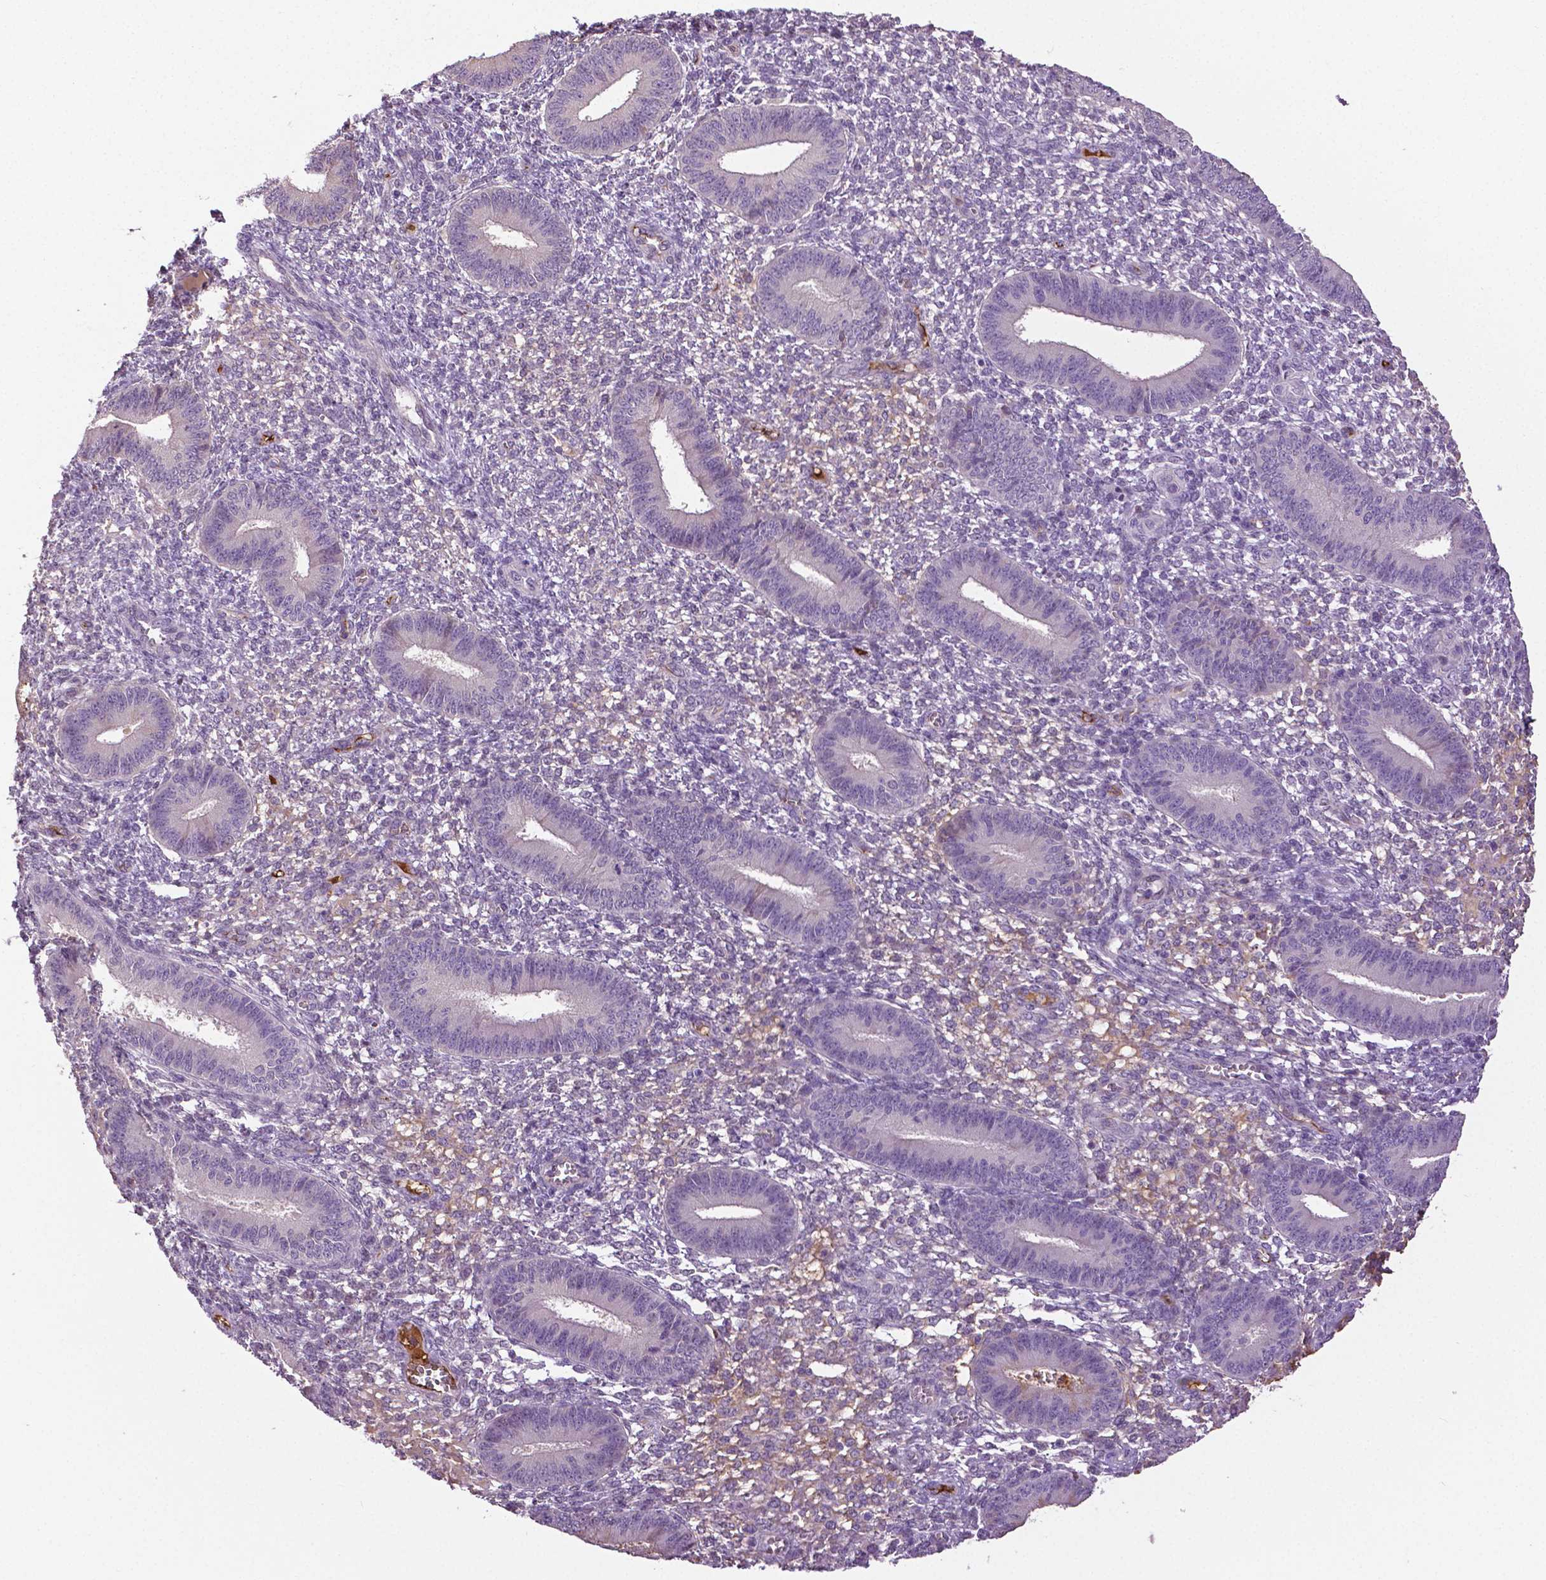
{"staining": {"intensity": "negative", "quantity": "none", "location": "none"}, "tissue": "endometrium", "cell_type": "Cells in endometrial stroma", "image_type": "normal", "snomed": [{"axis": "morphology", "description": "Normal tissue, NOS"}, {"axis": "topography", "description": "Endometrium"}], "caption": "High power microscopy photomicrograph of an immunohistochemistry histopathology image of benign endometrium, revealing no significant staining in cells in endometrial stroma. (Brightfield microscopy of DAB (3,3'-diaminobenzidine) immunohistochemistry at high magnification).", "gene": "PTPN5", "patient": {"sex": "female", "age": 42}}